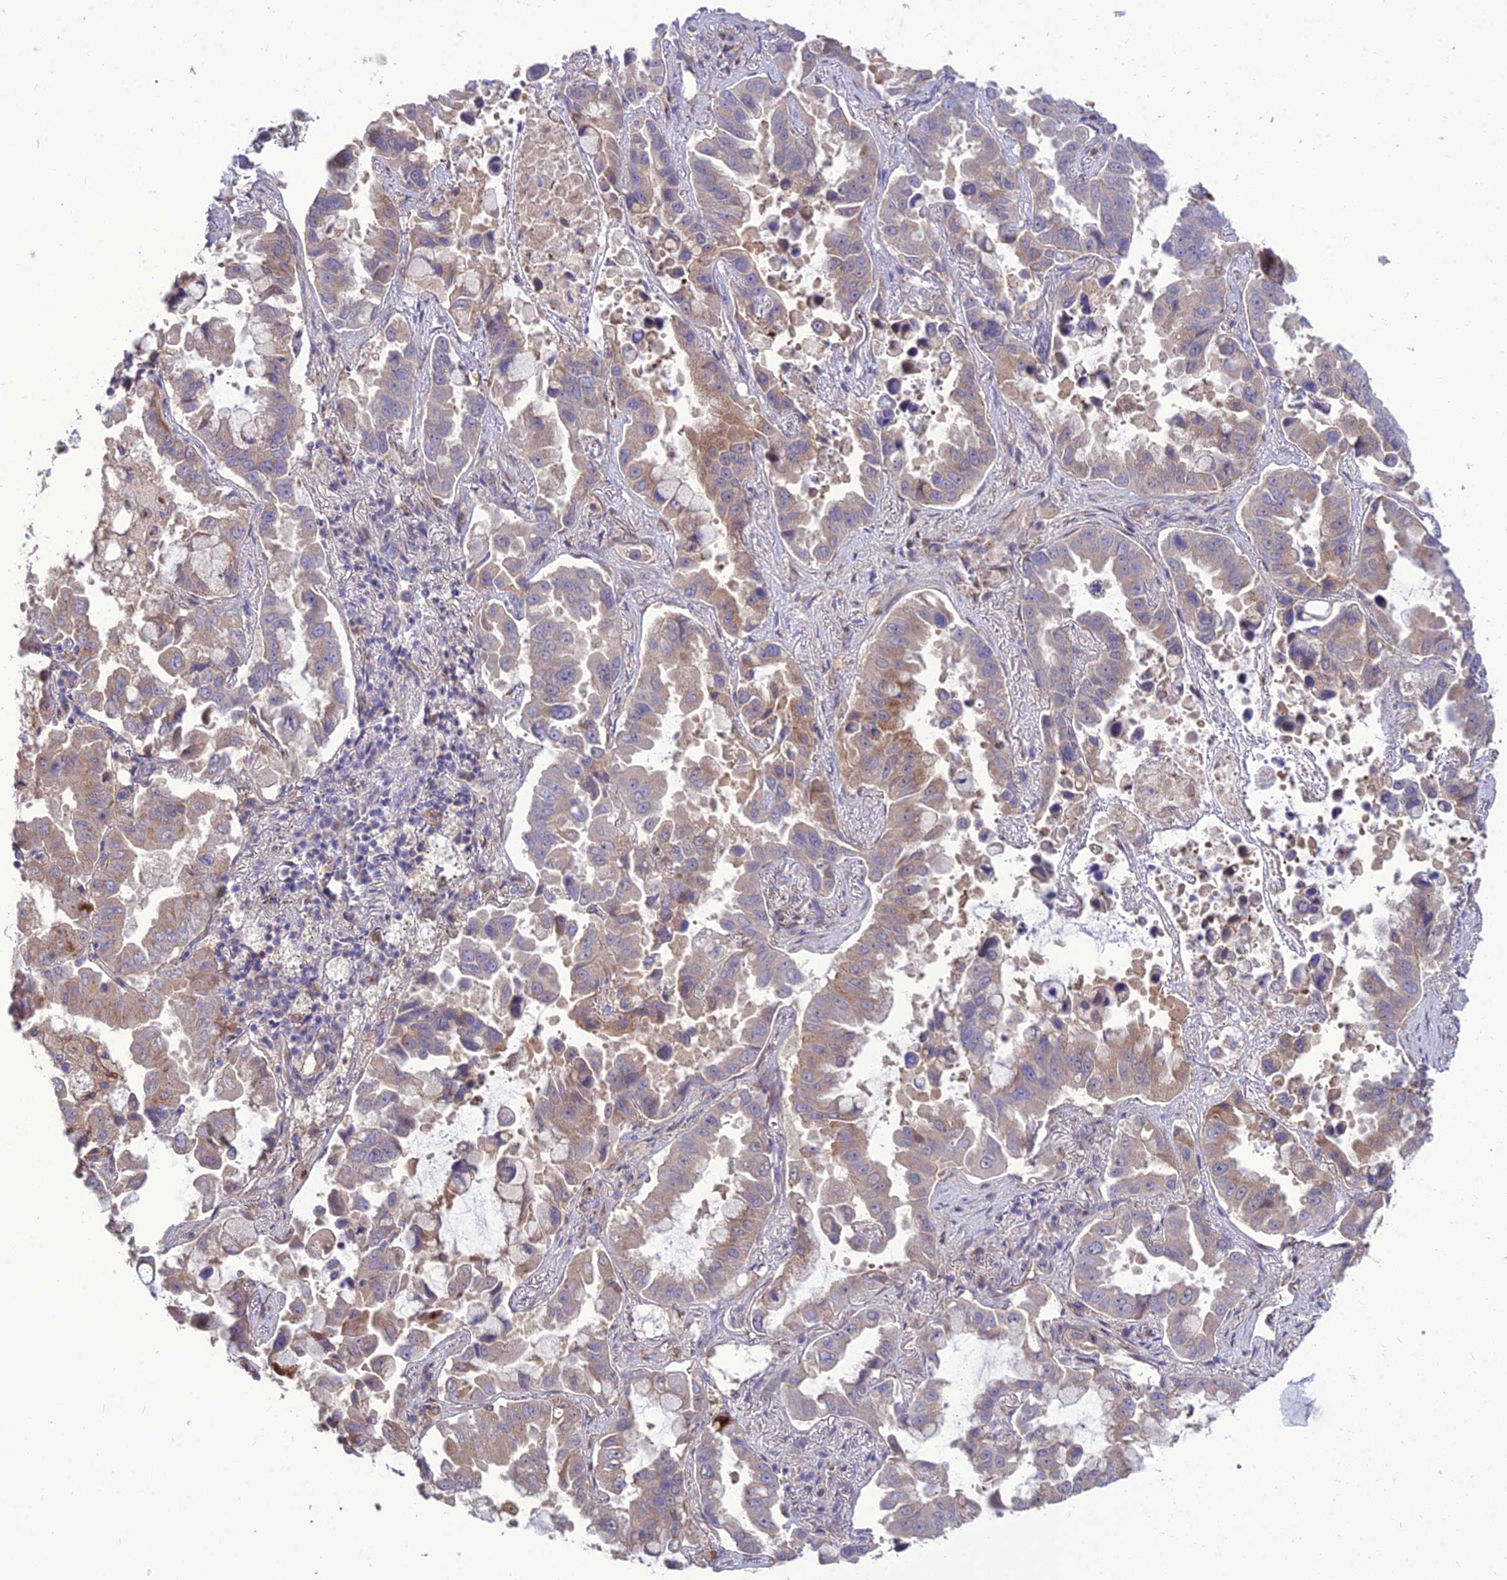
{"staining": {"intensity": "moderate", "quantity": "<25%", "location": "cytoplasmic/membranous"}, "tissue": "lung cancer", "cell_type": "Tumor cells", "image_type": "cancer", "snomed": [{"axis": "morphology", "description": "Adenocarcinoma, NOS"}, {"axis": "topography", "description": "Lung"}], "caption": "Immunohistochemical staining of lung cancer (adenocarcinoma) exhibits low levels of moderate cytoplasmic/membranous staining in about <25% of tumor cells.", "gene": "SPRYD7", "patient": {"sex": "male", "age": 64}}